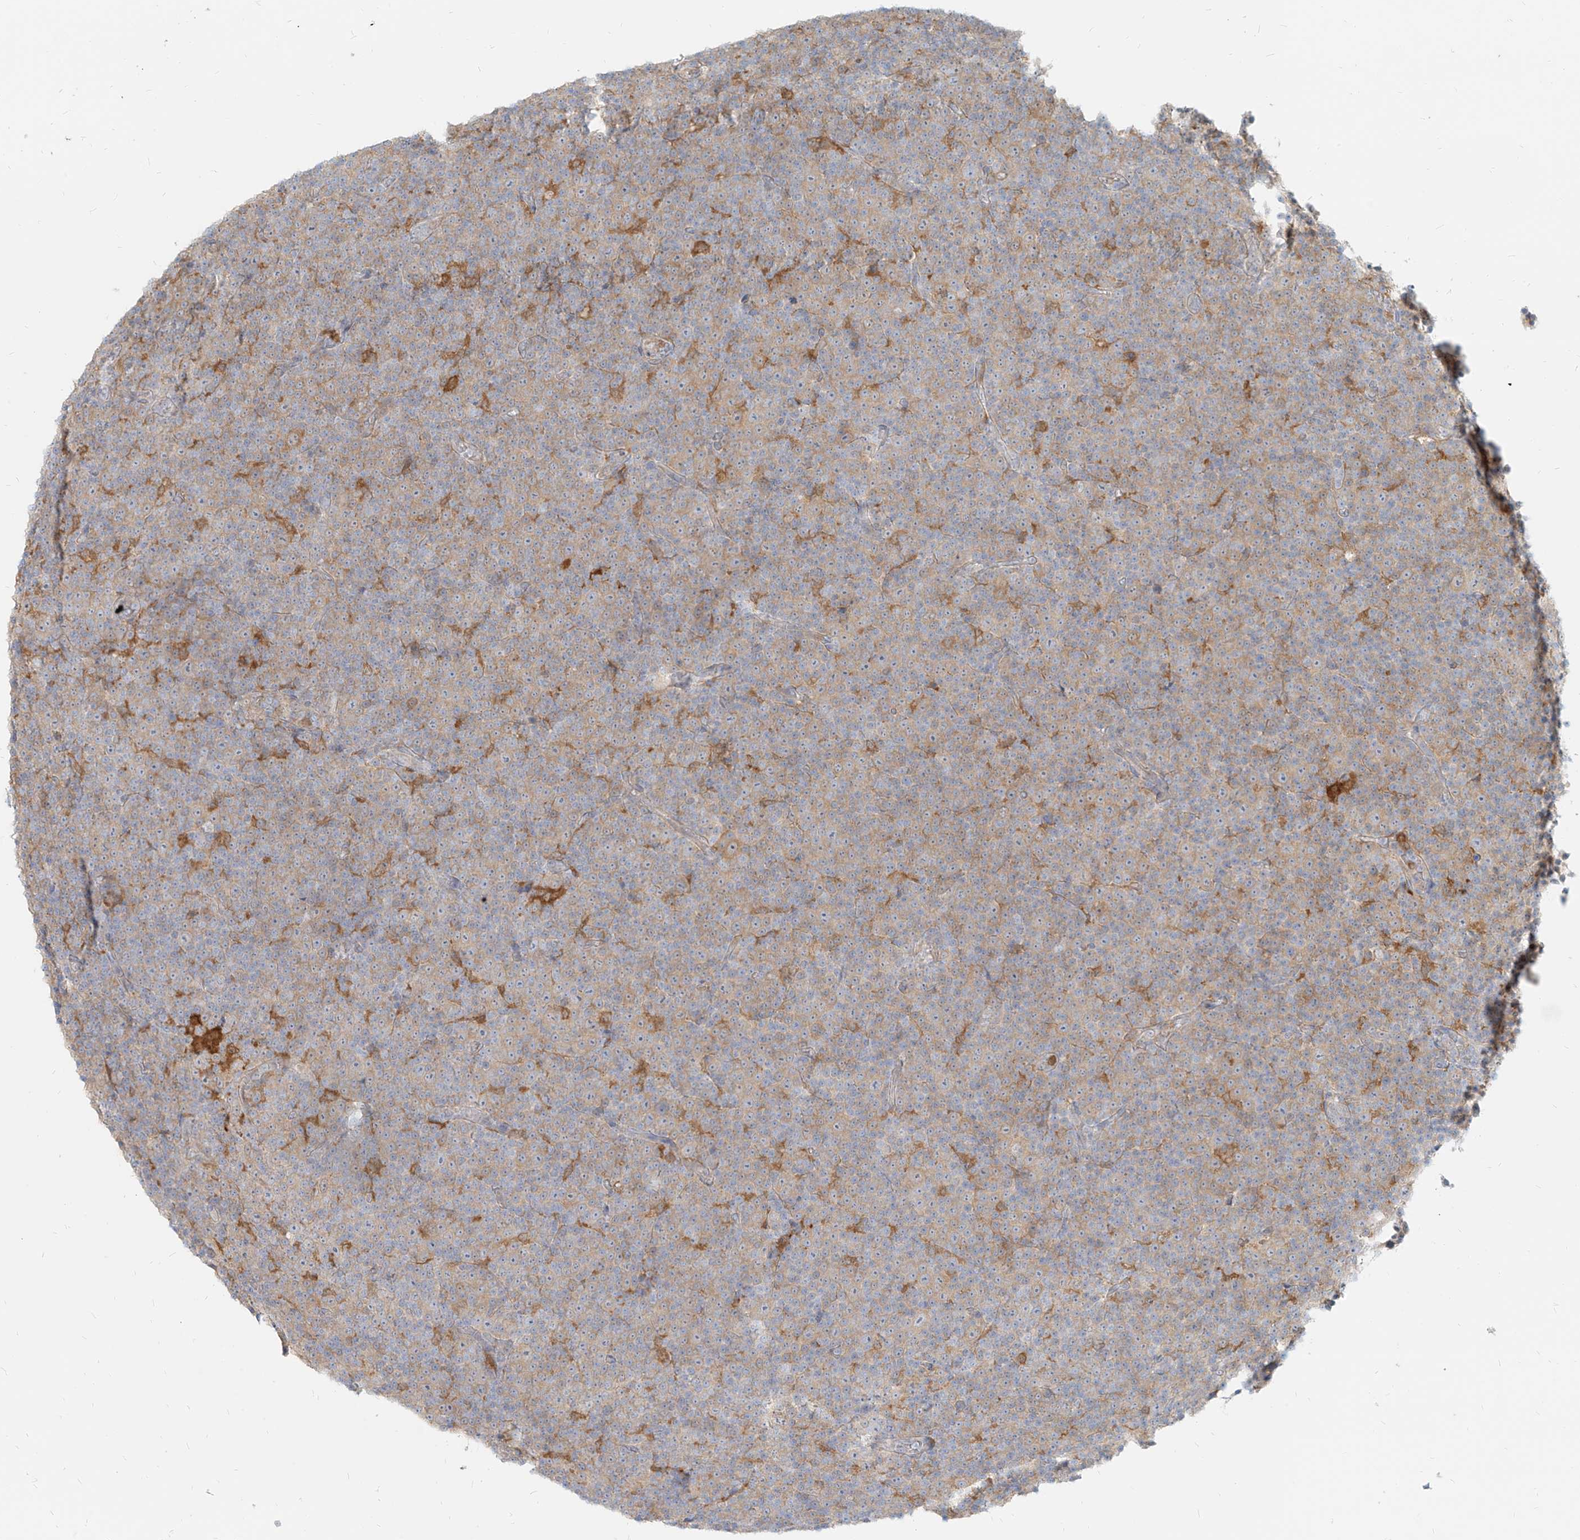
{"staining": {"intensity": "weak", "quantity": "25%-75%", "location": "cytoplasmic/membranous"}, "tissue": "lymphoma", "cell_type": "Tumor cells", "image_type": "cancer", "snomed": [{"axis": "morphology", "description": "Malignant lymphoma, non-Hodgkin's type, Low grade"}, {"axis": "topography", "description": "Lymph node"}], "caption": "Protein expression analysis of malignant lymphoma, non-Hodgkin's type (low-grade) demonstrates weak cytoplasmic/membranous staining in about 25%-75% of tumor cells.", "gene": "PGD", "patient": {"sex": "female", "age": 67}}